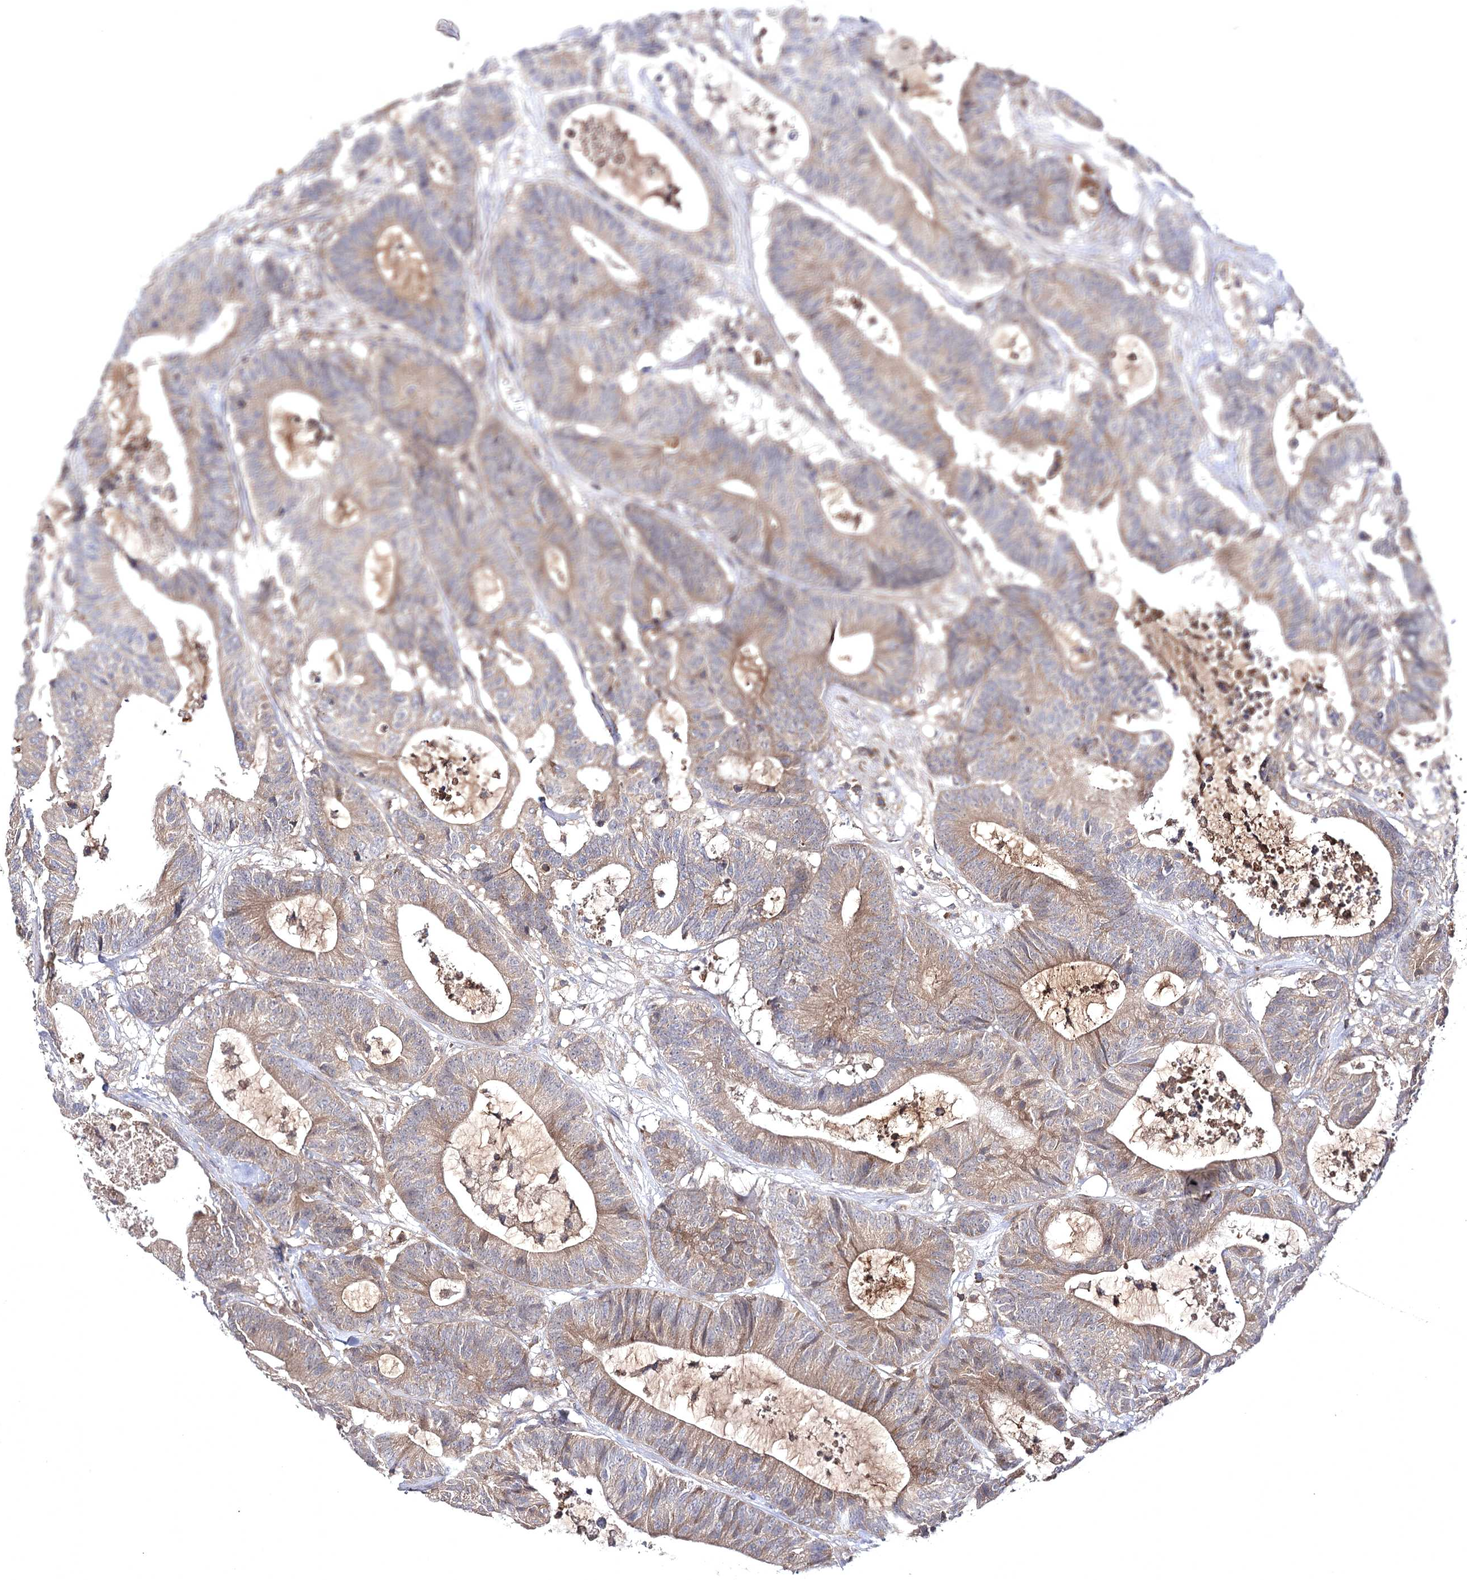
{"staining": {"intensity": "moderate", "quantity": ">75%", "location": "cytoplasmic/membranous"}, "tissue": "colorectal cancer", "cell_type": "Tumor cells", "image_type": "cancer", "snomed": [{"axis": "morphology", "description": "Adenocarcinoma, NOS"}, {"axis": "topography", "description": "Colon"}], "caption": "A high-resolution histopathology image shows immunohistochemistry staining of colorectal adenocarcinoma, which demonstrates moderate cytoplasmic/membranous expression in approximately >75% of tumor cells.", "gene": "BCR", "patient": {"sex": "female", "age": 84}}